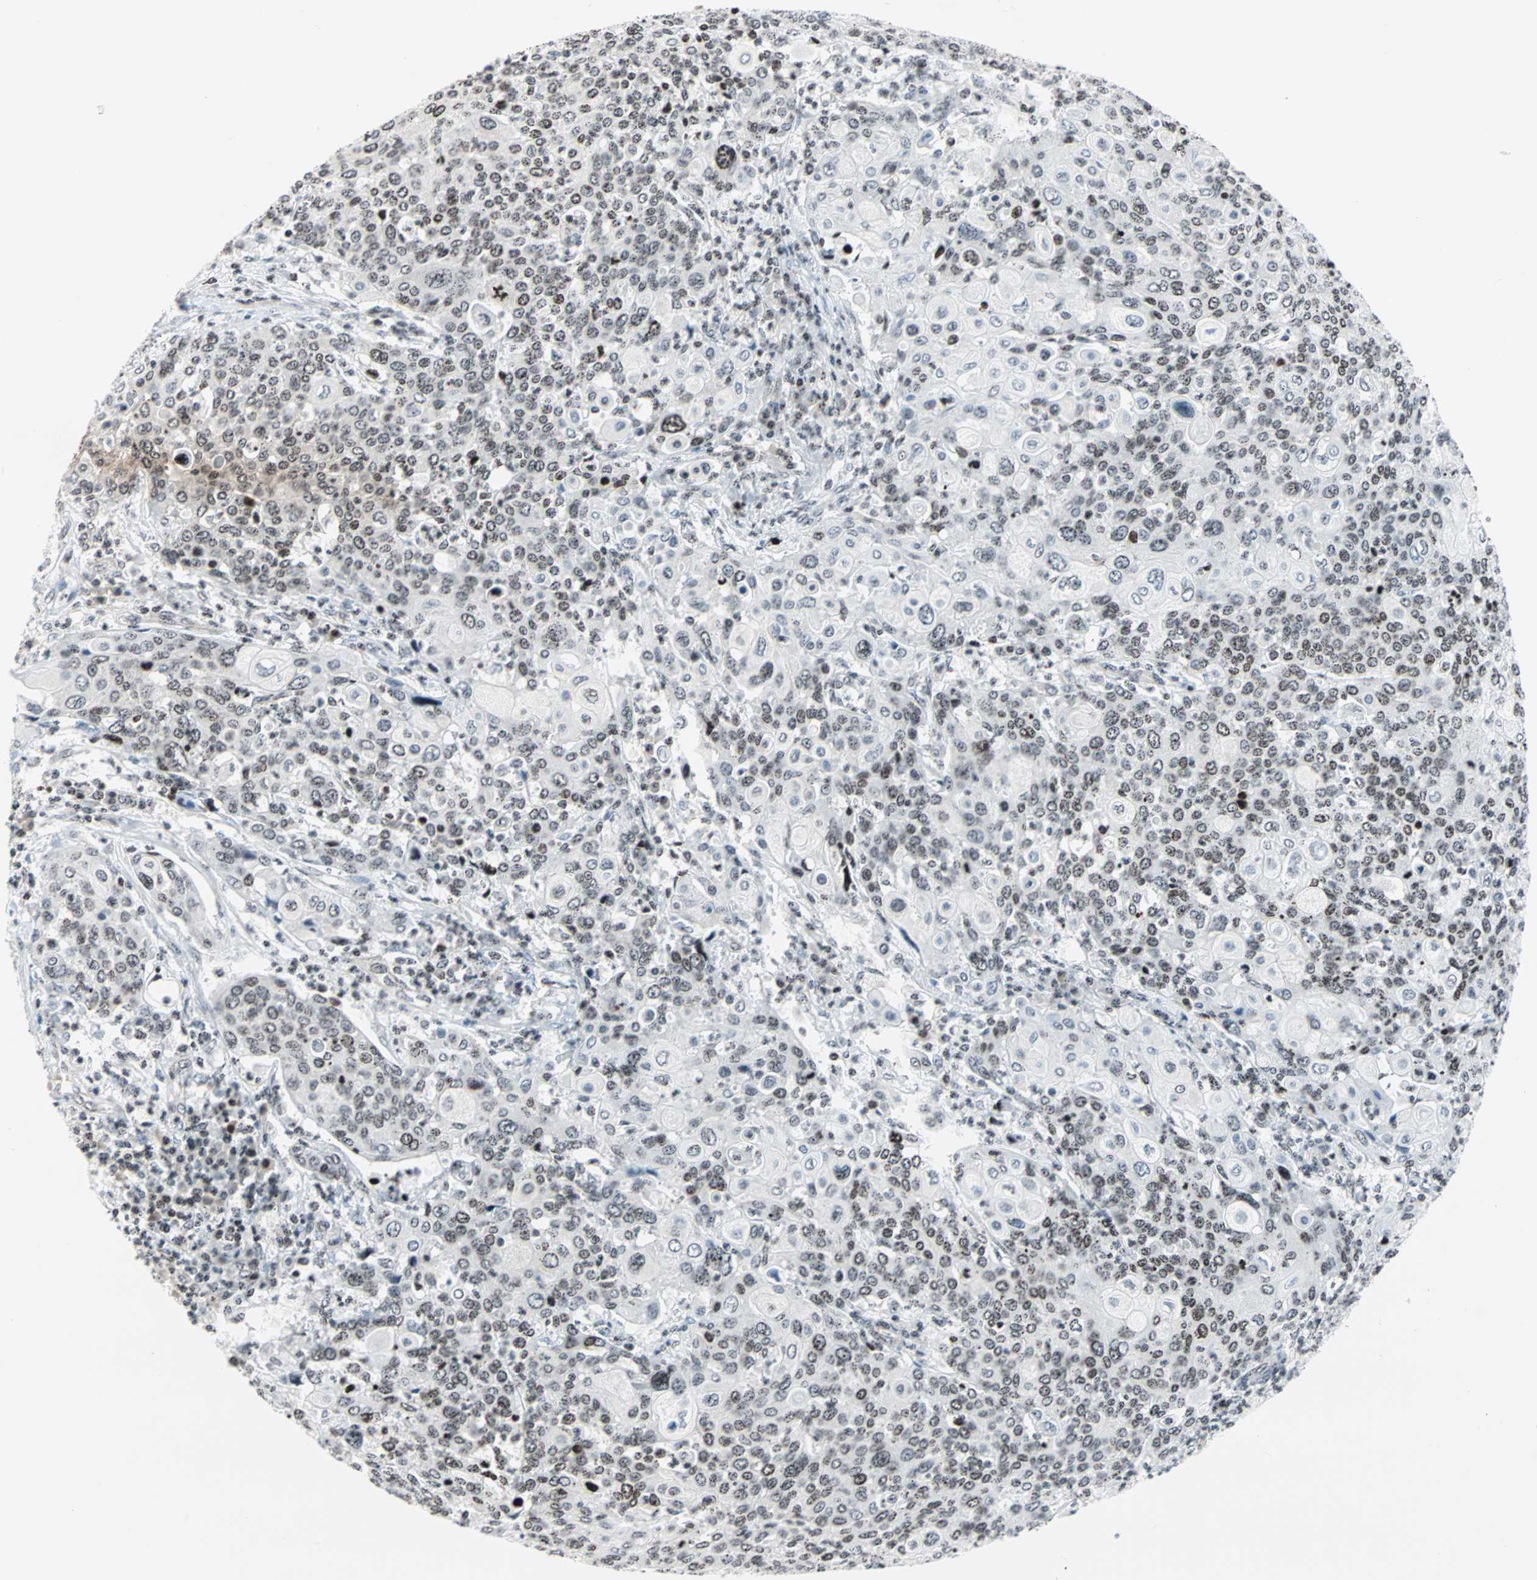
{"staining": {"intensity": "moderate", "quantity": ">75%", "location": "nuclear"}, "tissue": "cervical cancer", "cell_type": "Tumor cells", "image_type": "cancer", "snomed": [{"axis": "morphology", "description": "Squamous cell carcinoma, NOS"}, {"axis": "topography", "description": "Cervix"}], "caption": "Tumor cells demonstrate medium levels of moderate nuclear expression in about >75% of cells in human cervical cancer. (DAB (3,3'-diaminobenzidine) IHC with brightfield microscopy, high magnification).", "gene": "CENPA", "patient": {"sex": "female", "age": 40}}